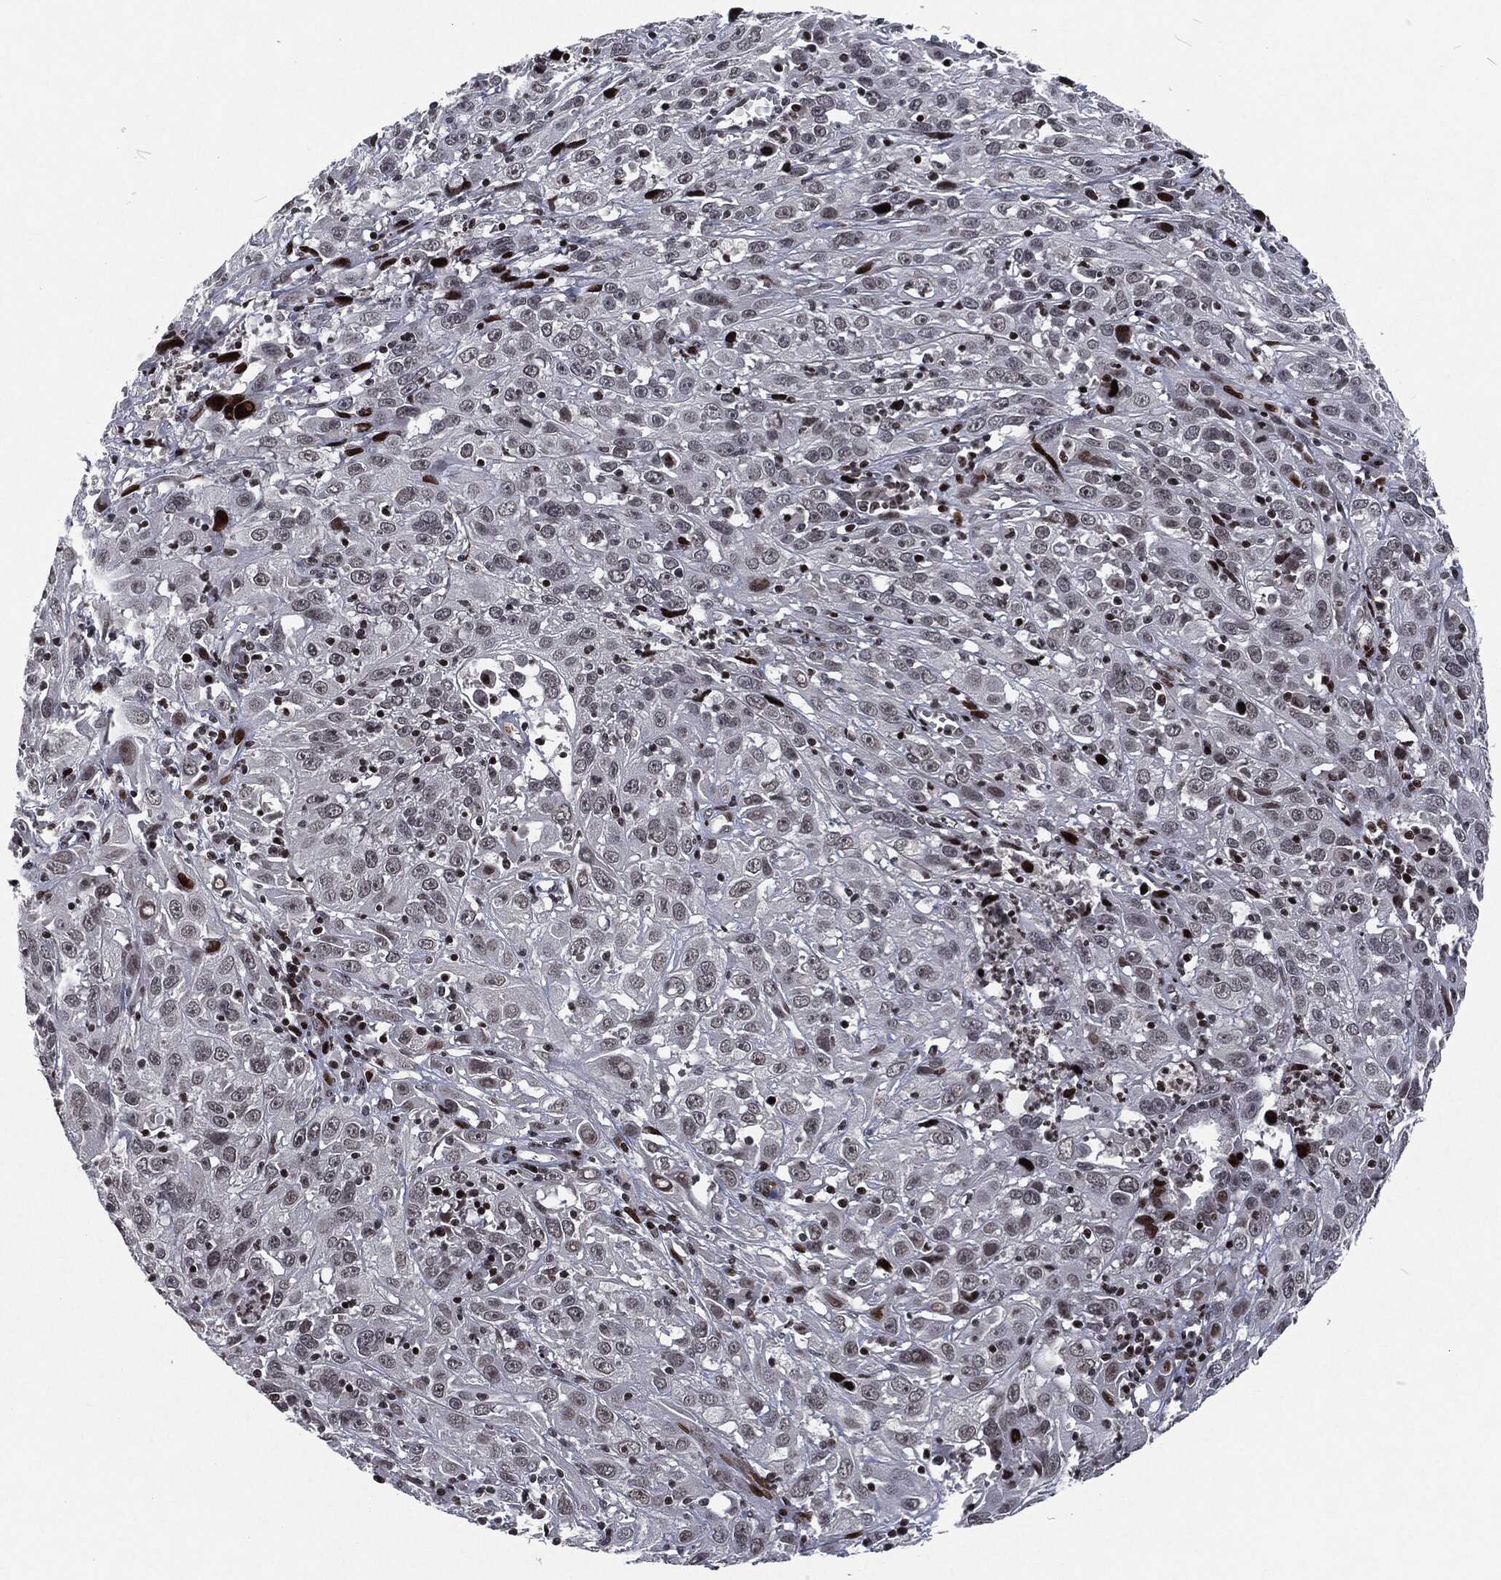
{"staining": {"intensity": "negative", "quantity": "none", "location": "none"}, "tissue": "cervical cancer", "cell_type": "Tumor cells", "image_type": "cancer", "snomed": [{"axis": "morphology", "description": "Squamous cell carcinoma, NOS"}, {"axis": "topography", "description": "Cervix"}], "caption": "Tumor cells are negative for brown protein staining in cervical cancer (squamous cell carcinoma). The staining was performed using DAB (3,3'-diaminobenzidine) to visualize the protein expression in brown, while the nuclei were stained in blue with hematoxylin (Magnification: 20x).", "gene": "EGFR", "patient": {"sex": "female", "age": 32}}